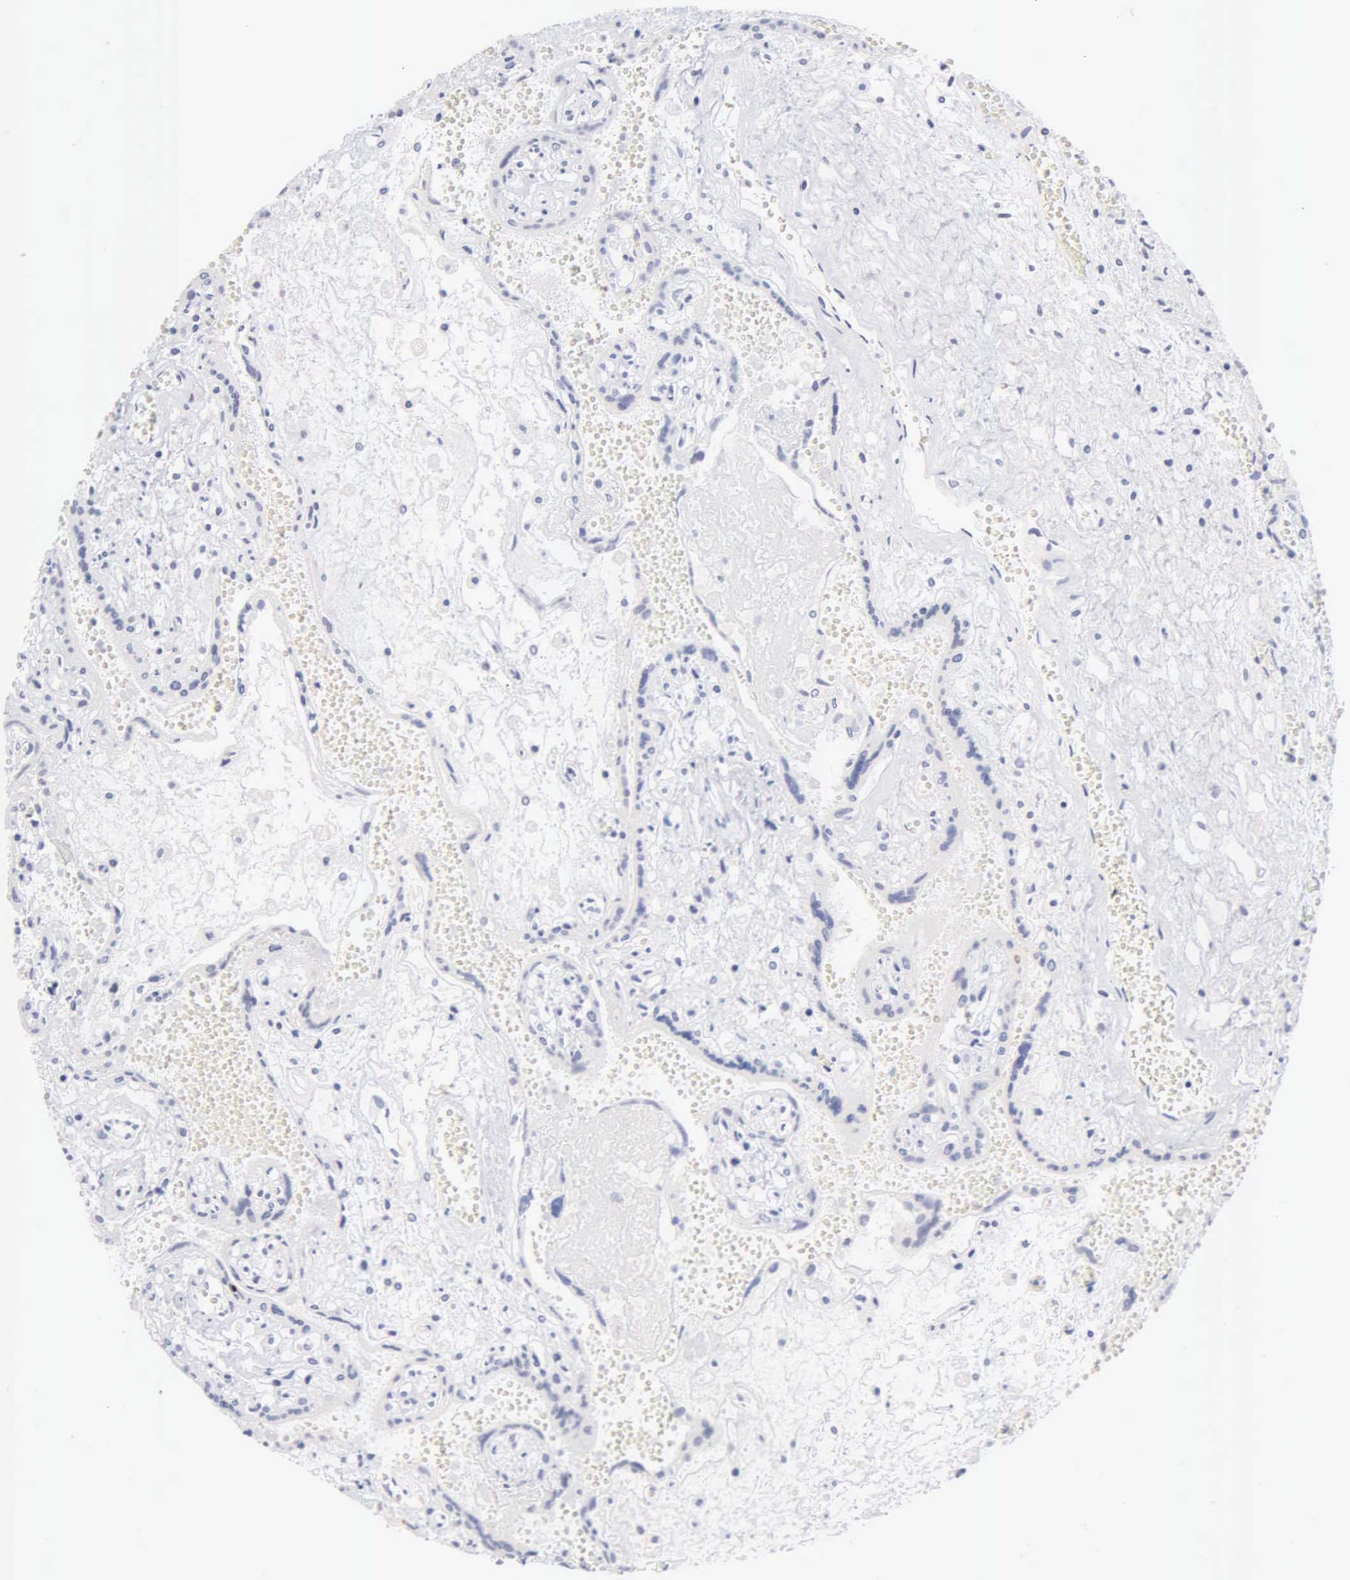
{"staining": {"intensity": "negative", "quantity": "none", "location": "none"}, "tissue": "placenta", "cell_type": "Decidual cells", "image_type": "normal", "snomed": [{"axis": "morphology", "description": "Normal tissue, NOS"}, {"axis": "topography", "description": "Placenta"}], "caption": "Protein analysis of normal placenta displays no significant positivity in decidual cells. Nuclei are stained in blue.", "gene": "ASPHD2", "patient": {"sex": "female", "age": 40}}